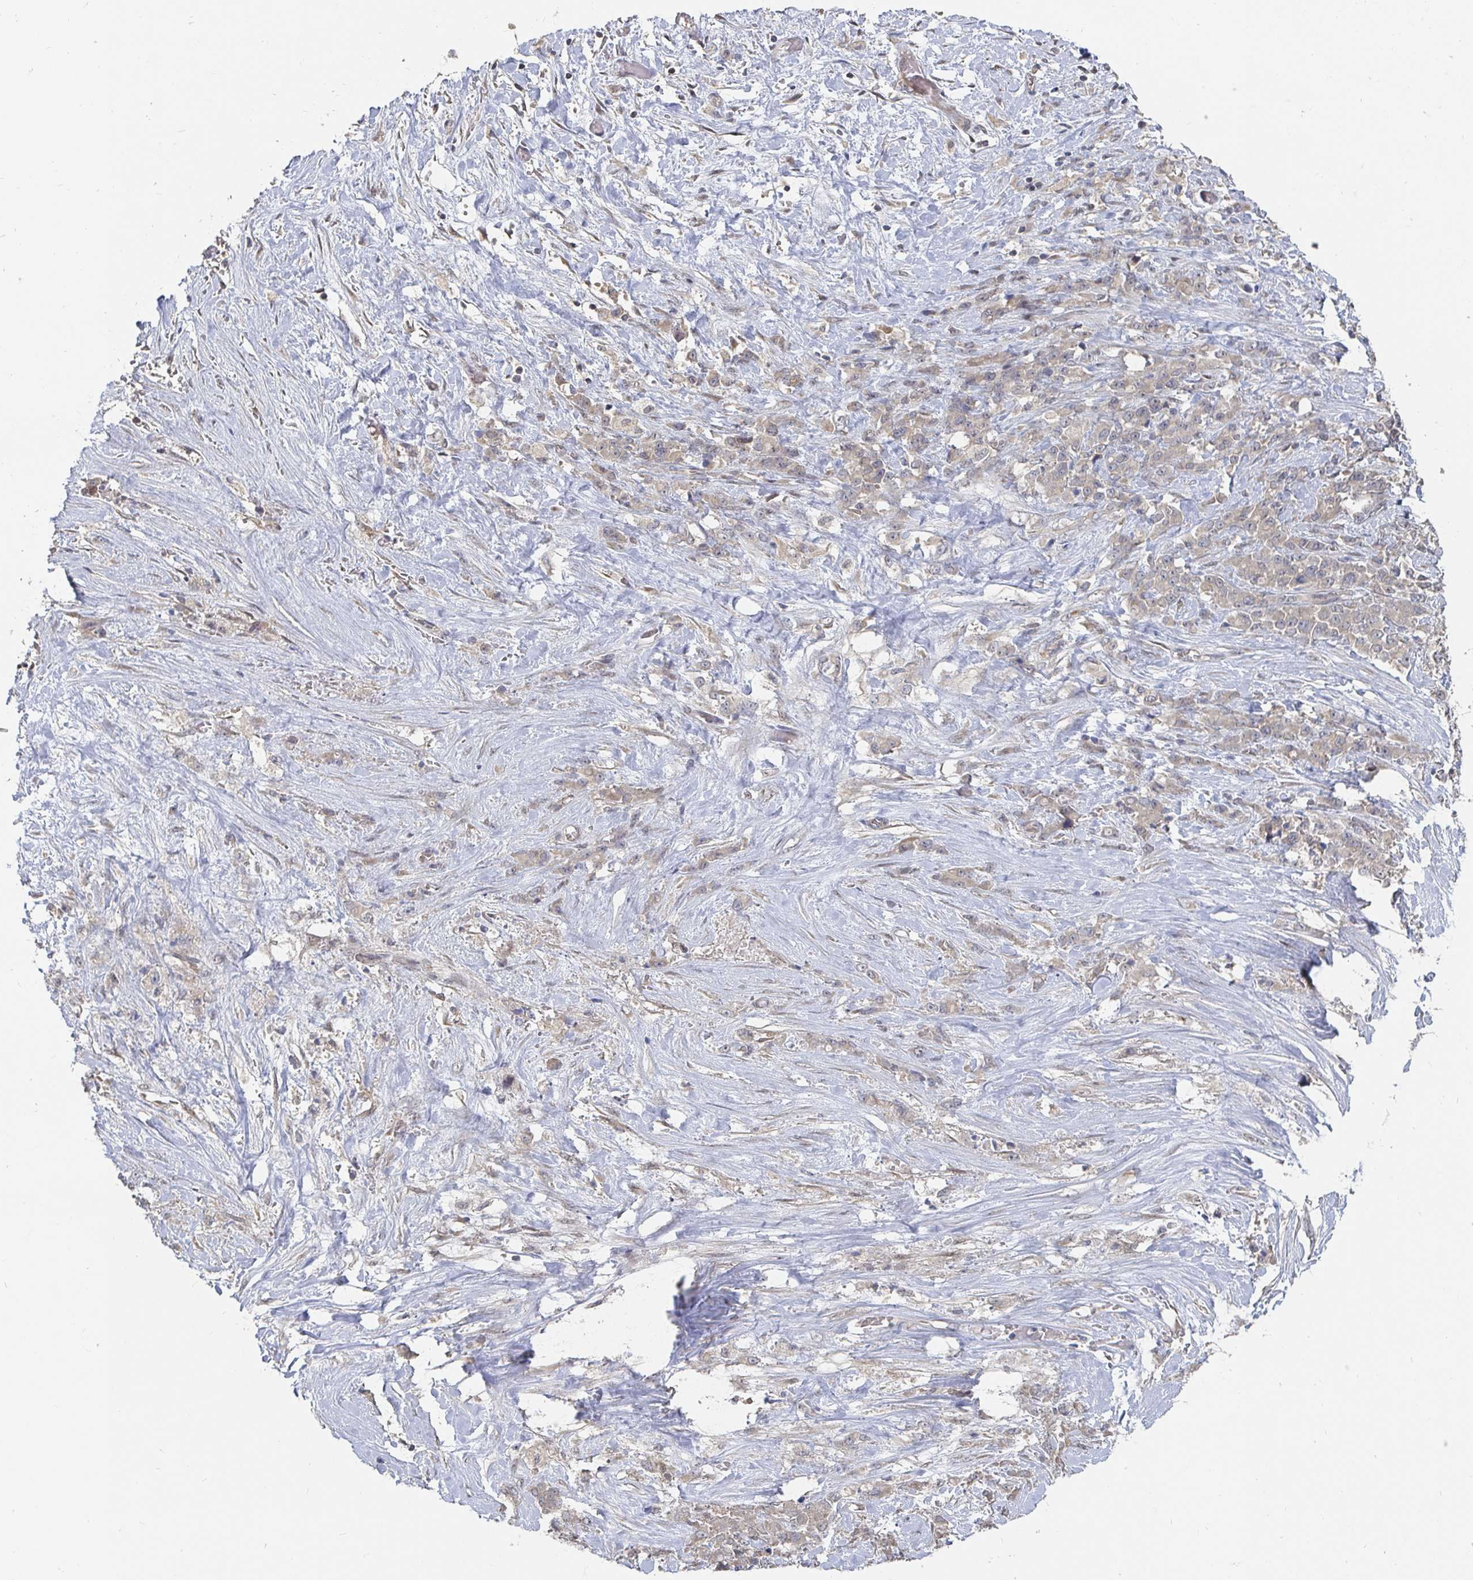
{"staining": {"intensity": "weak", "quantity": "25%-75%", "location": "cytoplasmic/membranous"}, "tissue": "stomach cancer", "cell_type": "Tumor cells", "image_type": "cancer", "snomed": [{"axis": "morphology", "description": "Adenocarcinoma, NOS"}, {"axis": "topography", "description": "Stomach"}], "caption": "Stomach cancer stained with a protein marker exhibits weak staining in tumor cells.", "gene": "MEIS1", "patient": {"sex": "female", "age": 76}}